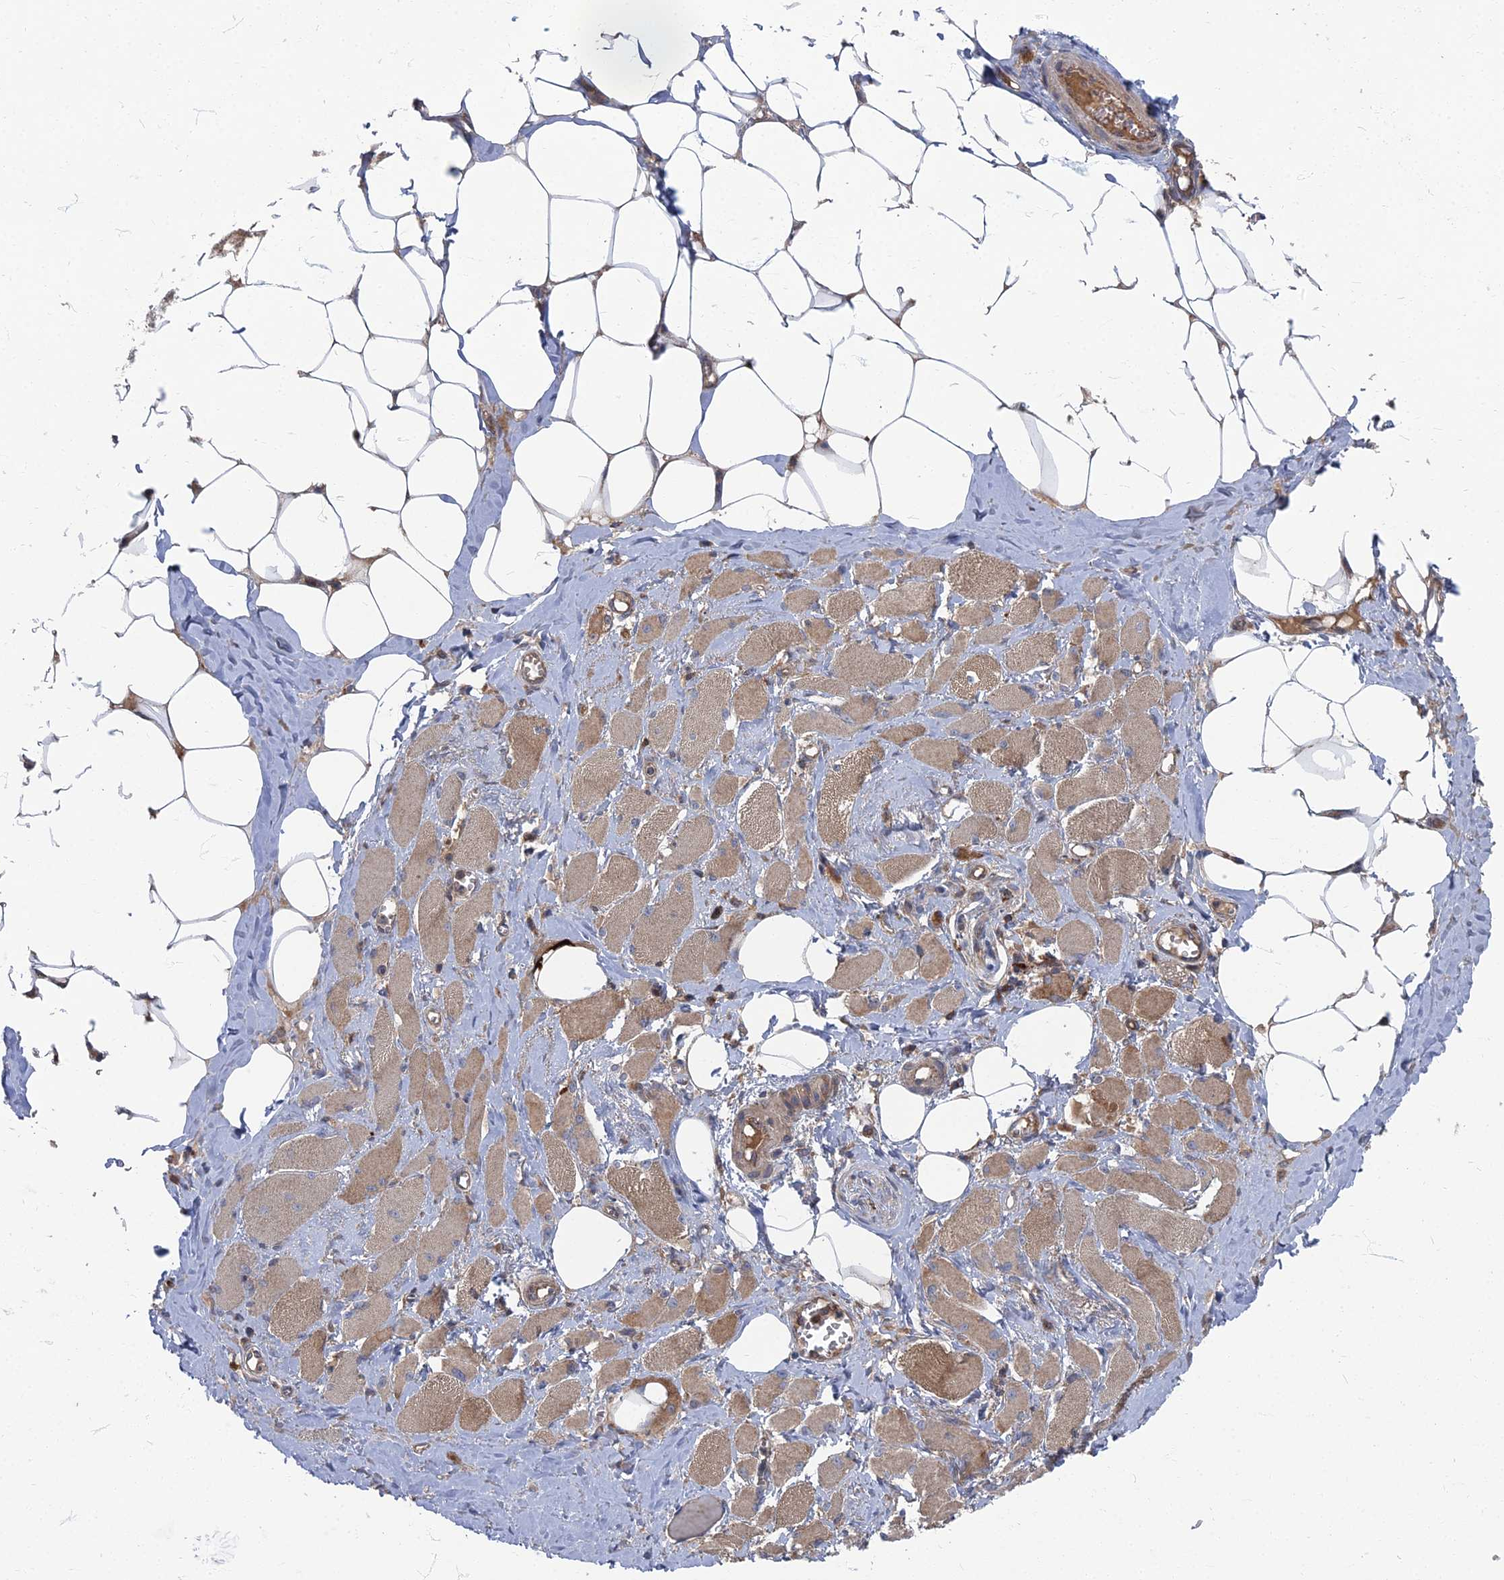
{"staining": {"intensity": "strong", "quantity": "25%-75%", "location": "cytoplasmic/membranous"}, "tissue": "skeletal muscle", "cell_type": "Myocytes", "image_type": "normal", "snomed": [{"axis": "morphology", "description": "Normal tissue, NOS"}, {"axis": "morphology", "description": "Basal cell carcinoma"}, {"axis": "topography", "description": "Skeletal muscle"}], "caption": "IHC of benign human skeletal muscle demonstrates high levels of strong cytoplasmic/membranous expression in approximately 25%-75% of myocytes. (DAB (3,3'-diaminobenzidine) IHC with brightfield microscopy, high magnification).", "gene": "PPCDC", "patient": {"sex": "female", "age": 64}}